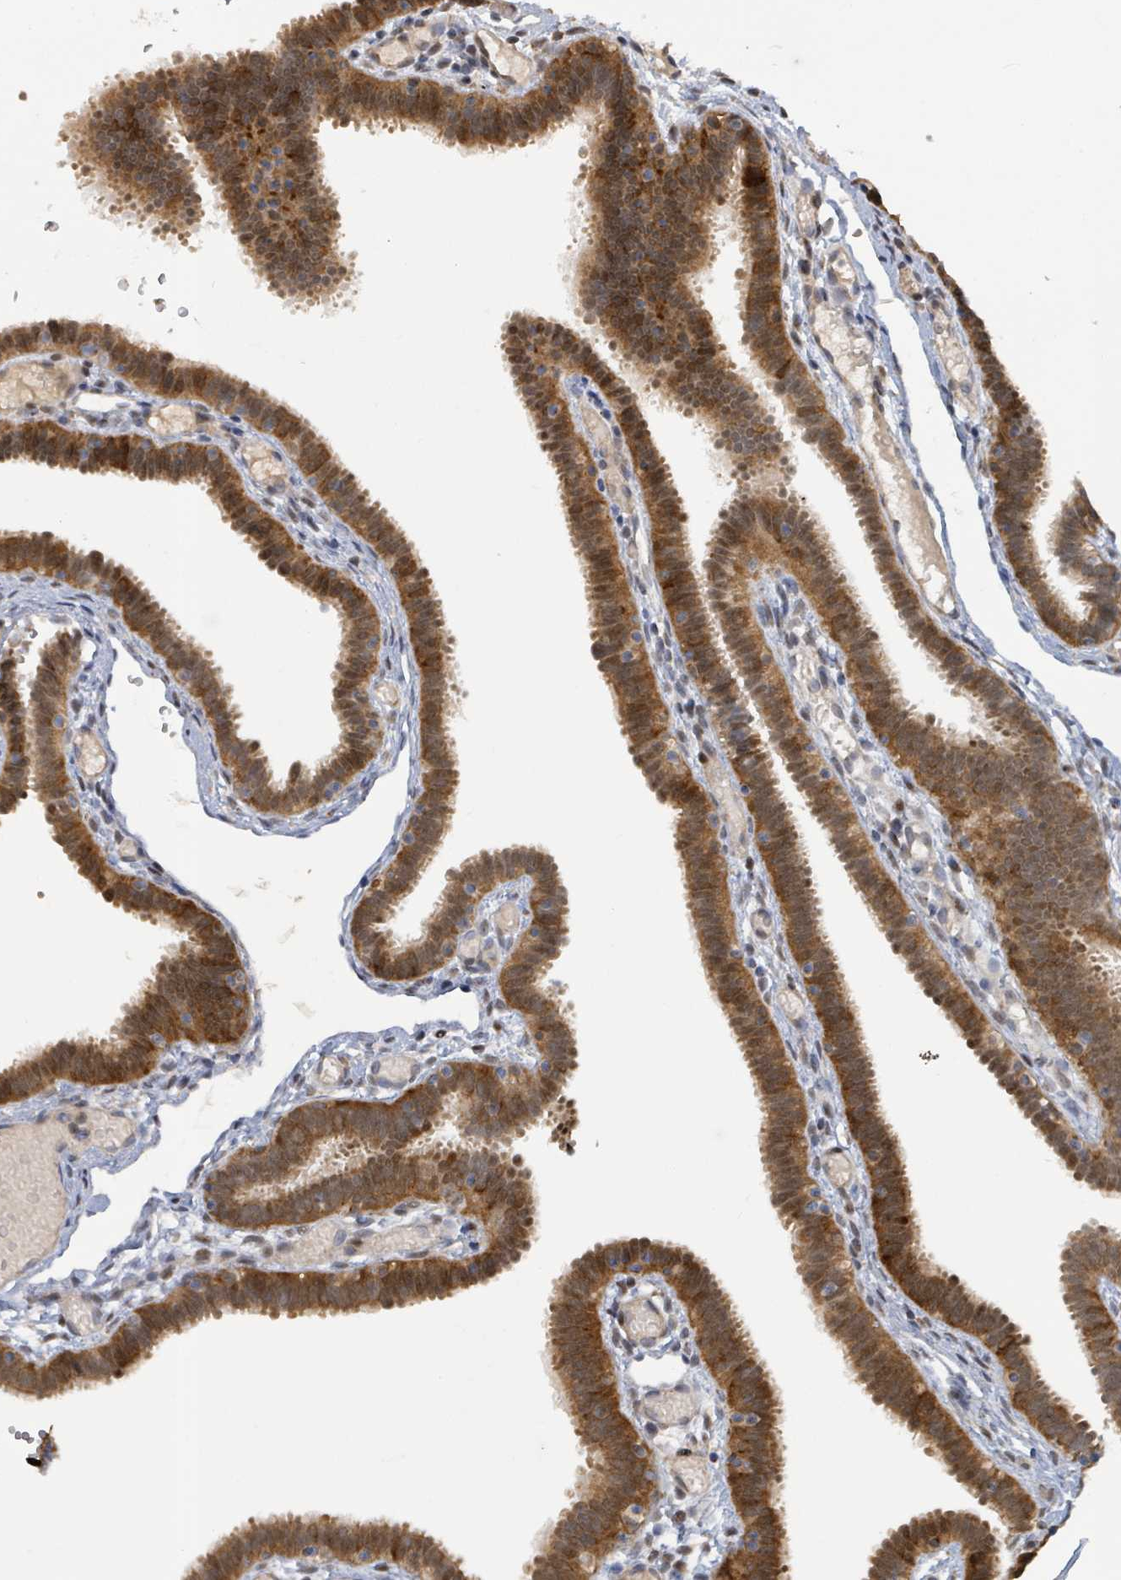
{"staining": {"intensity": "strong", "quantity": ">75%", "location": "cytoplasmic/membranous,nuclear"}, "tissue": "fallopian tube", "cell_type": "Glandular cells", "image_type": "normal", "snomed": [{"axis": "morphology", "description": "Normal tissue, NOS"}, {"axis": "topography", "description": "Fallopian tube"}], "caption": "High-magnification brightfield microscopy of unremarkable fallopian tube stained with DAB (3,3'-diaminobenzidine) (brown) and counterstained with hematoxylin (blue). glandular cells exhibit strong cytoplasmic/membranous,nuclear positivity is identified in approximately>75% of cells. The staining is performed using DAB (3,3'-diaminobenzidine) brown chromogen to label protein expression. The nuclei are counter-stained blue using hematoxylin.", "gene": "PSMB7", "patient": {"sex": "female", "age": 37}}